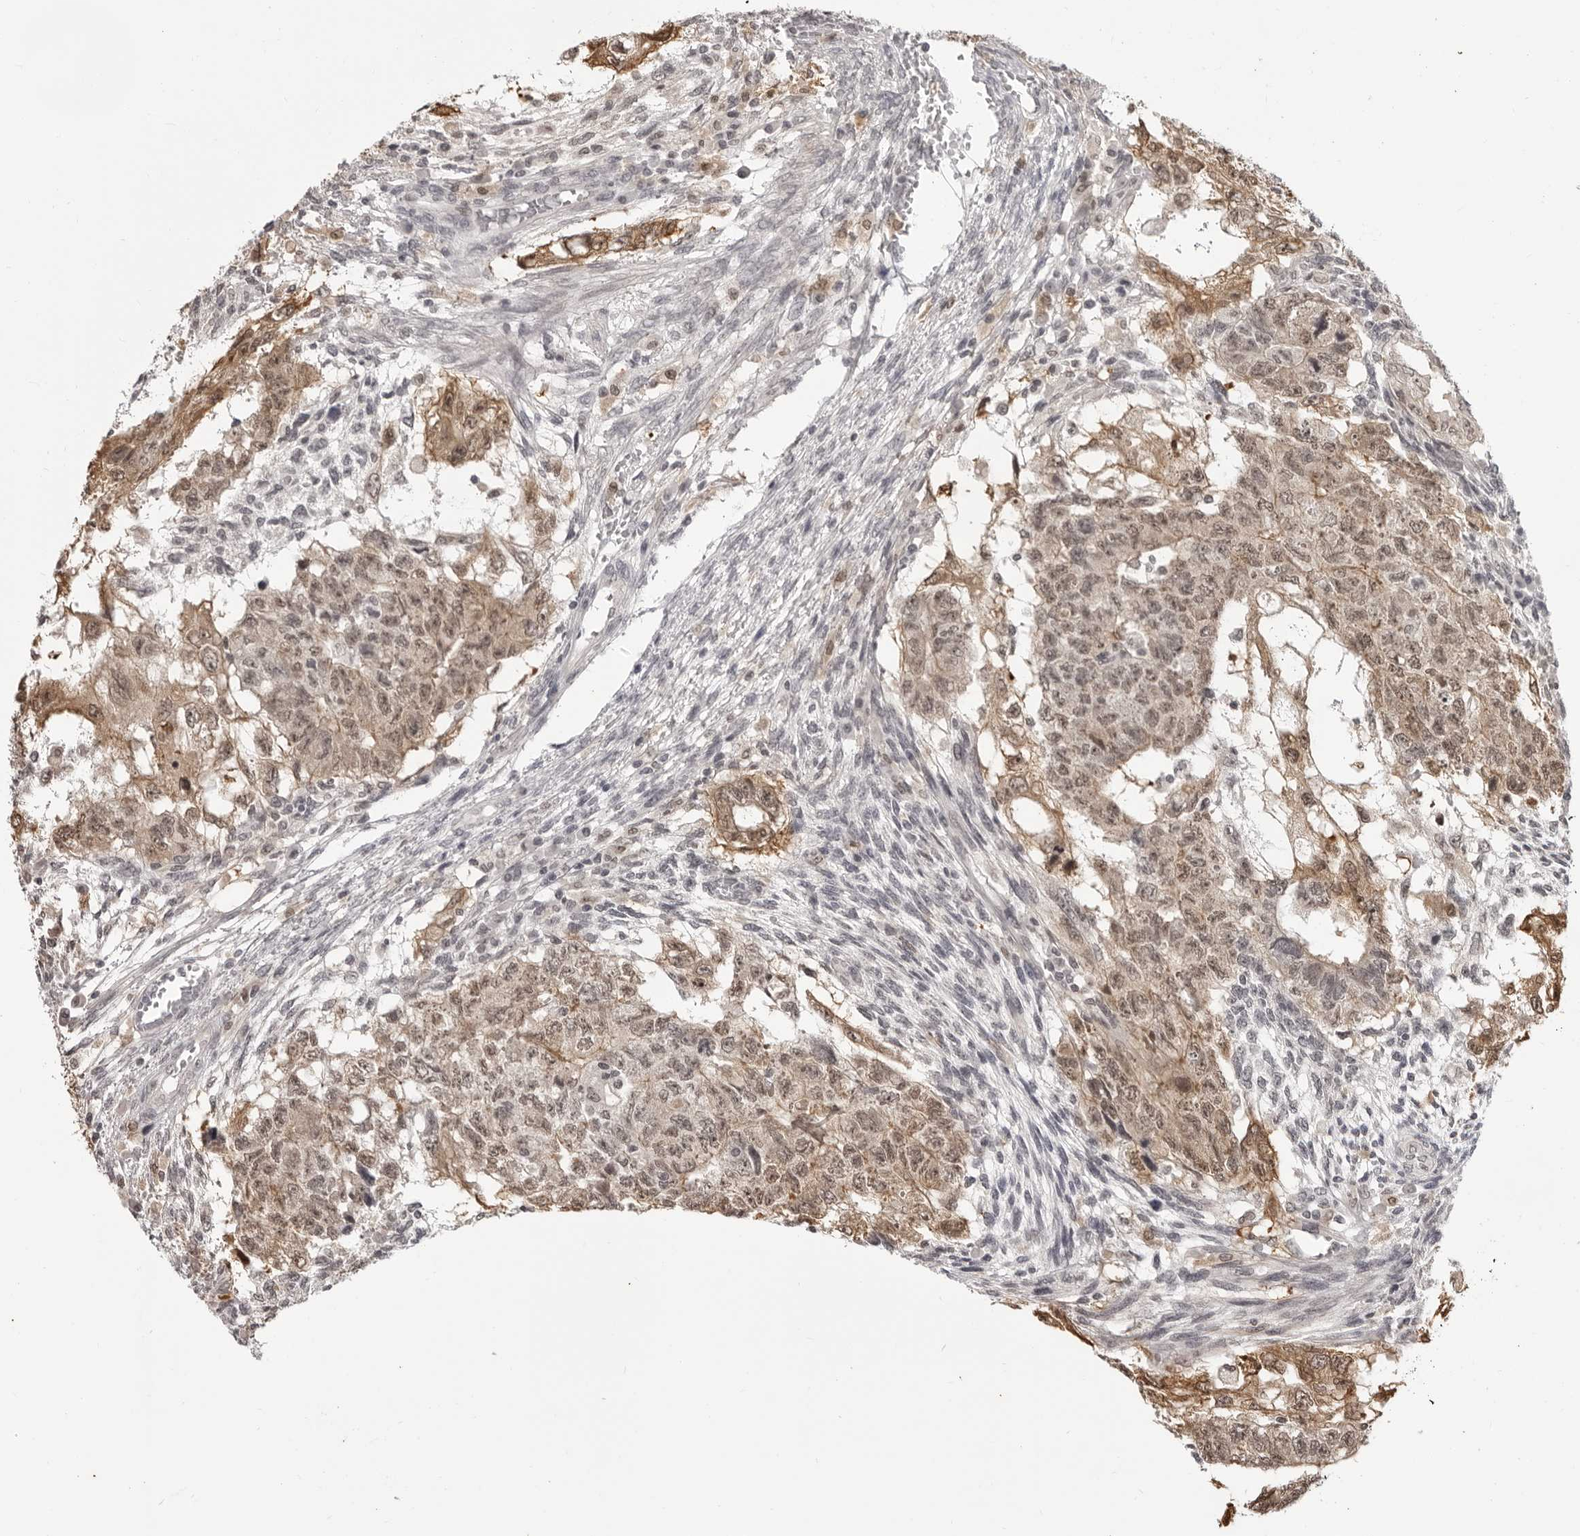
{"staining": {"intensity": "moderate", "quantity": ">75%", "location": "nuclear"}, "tissue": "testis cancer", "cell_type": "Tumor cells", "image_type": "cancer", "snomed": [{"axis": "morphology", "description": "Normal tissue, NOS"}, {"axis": "morphology", "description": "Carcinoma, Embryonal, NOS"}, {"axis": "topography", "description": "Testis"}], "caption": "This histopathology image demonstrates immunohistochemistry staining of testis cancer (embryonal carcinoma), with medium moderate nuclear staining in approximately >75% of tumor cells.", "gene": "SRGAP2", "patient": {"sex": "male", "age": 36}}